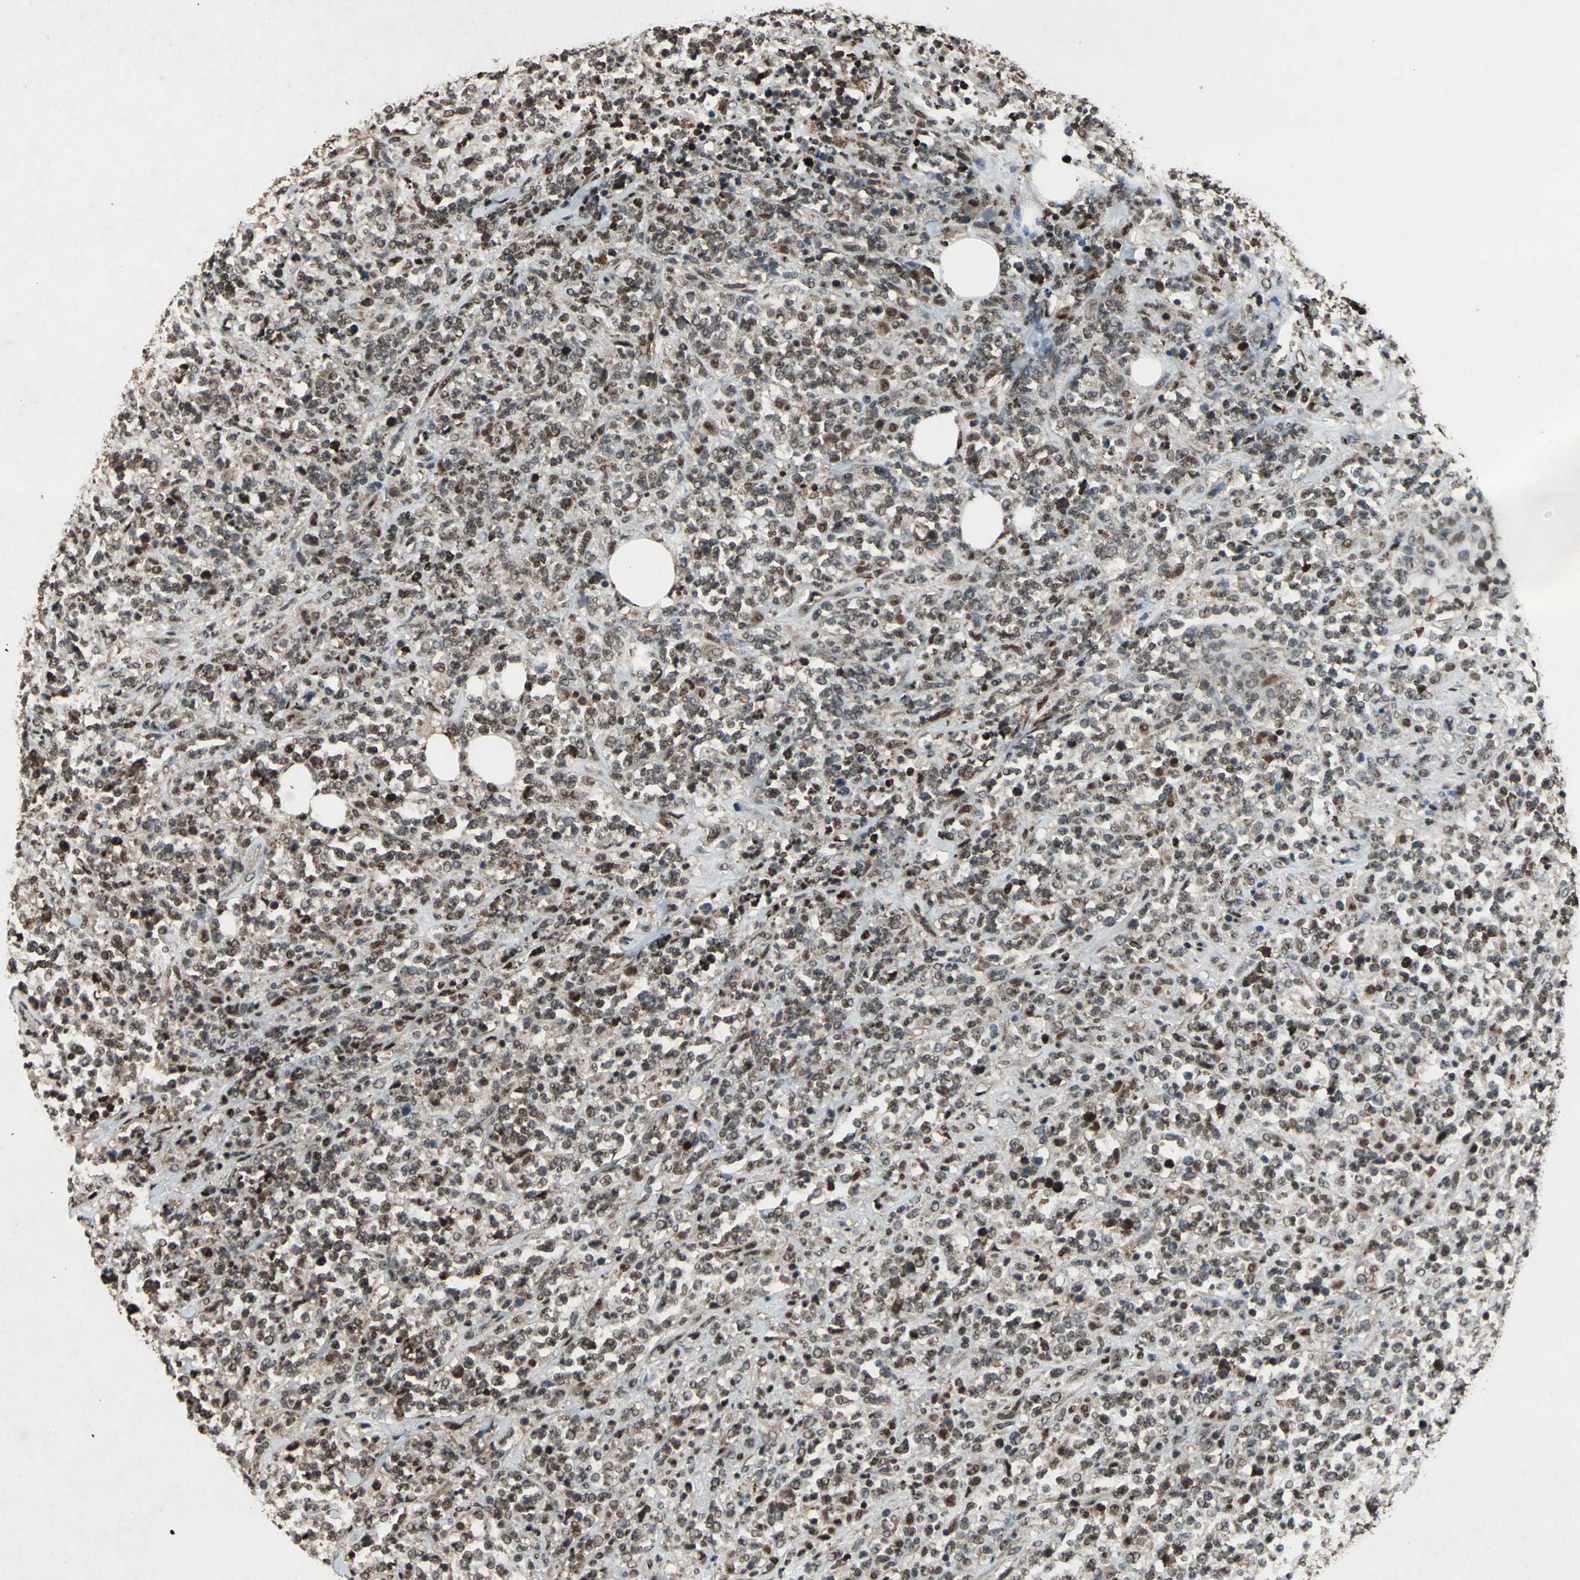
{"staining": {"intensity": "moderate", "quantity": ">75%", "location": "nuclear"}, "tissue": "lymphoma", "cell_type": "Tumor cells", "image_type": "cancer", "snomed": [{"axis": "morphology", "description": "Malignant lymphoma, non-Hodgkin's type, High grade"}, {"axis": "topography", "description": "Soft tissue"}], "caption": "A micrograph of high-grade malignant lymphoma, non-Hodgkin's type stained for a protein reveals moderate nuclear brown staining in tumor cells.", "gene": "ANP32A", "patient": {"sex": "male", "age": 18}}